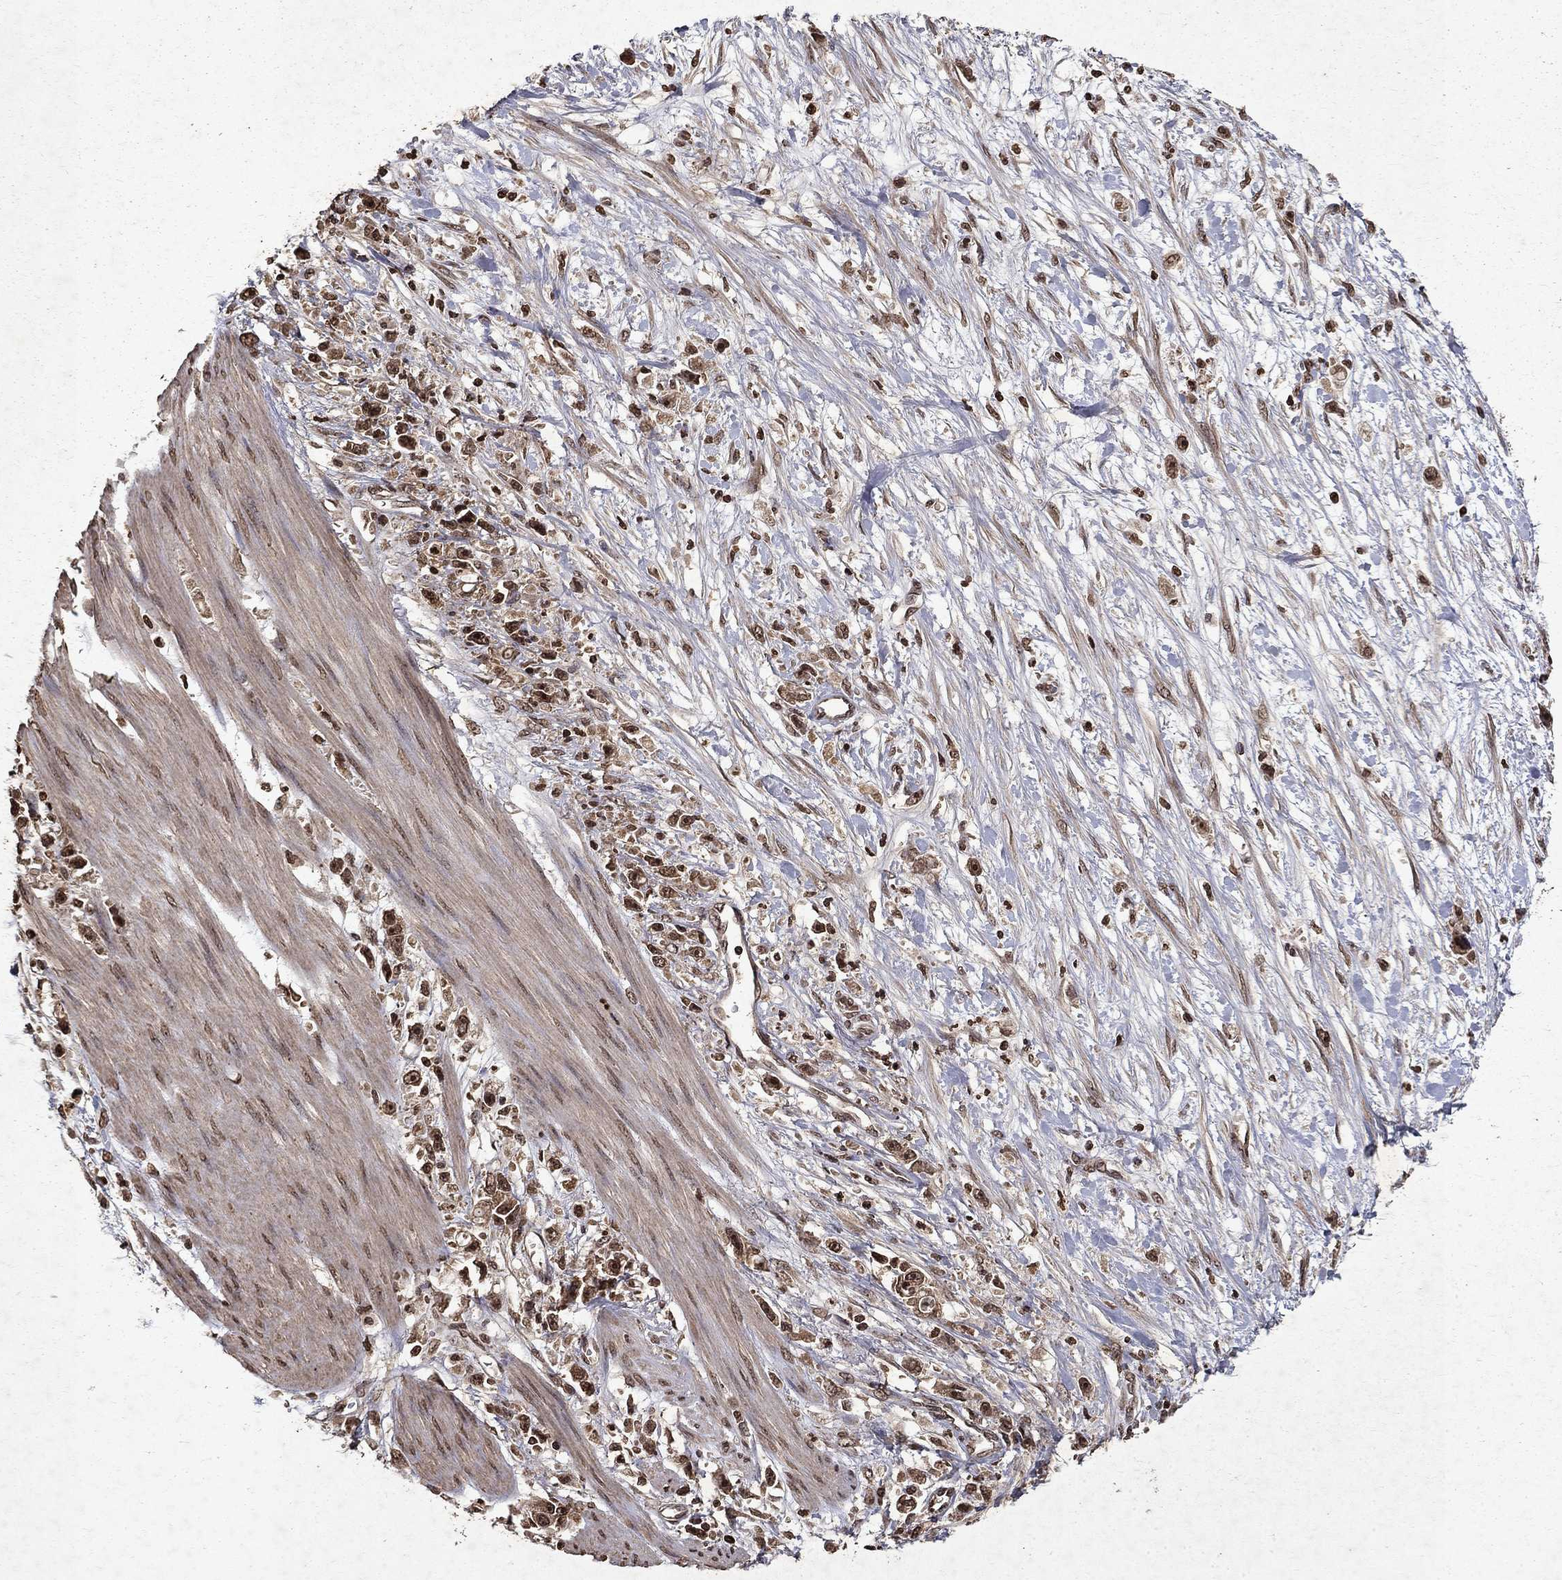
{"staining": {"intensity": "moderate", "quantity": ">75%", "location": "cytoplasmic/membranous,nuclear"}, "tissue": "stomach cancer", "cell_type": "Tumor cells", "image_type": "cancer", "snomed": [{"axis": "morphology", "description": "Adenocarcinoma, NOS"}, {"axis": "topography", "description": "Stomach"}], "caption": "Moderate cytoplasmic/membranous and nuclear expression for a protein is identified in about >75% of tumor cells of stomach cancer (adenocarcinoma) using immunohistochemistry (IHC).", "gene": "PIN4", "patient": {"sex": "female", "age": 59}}